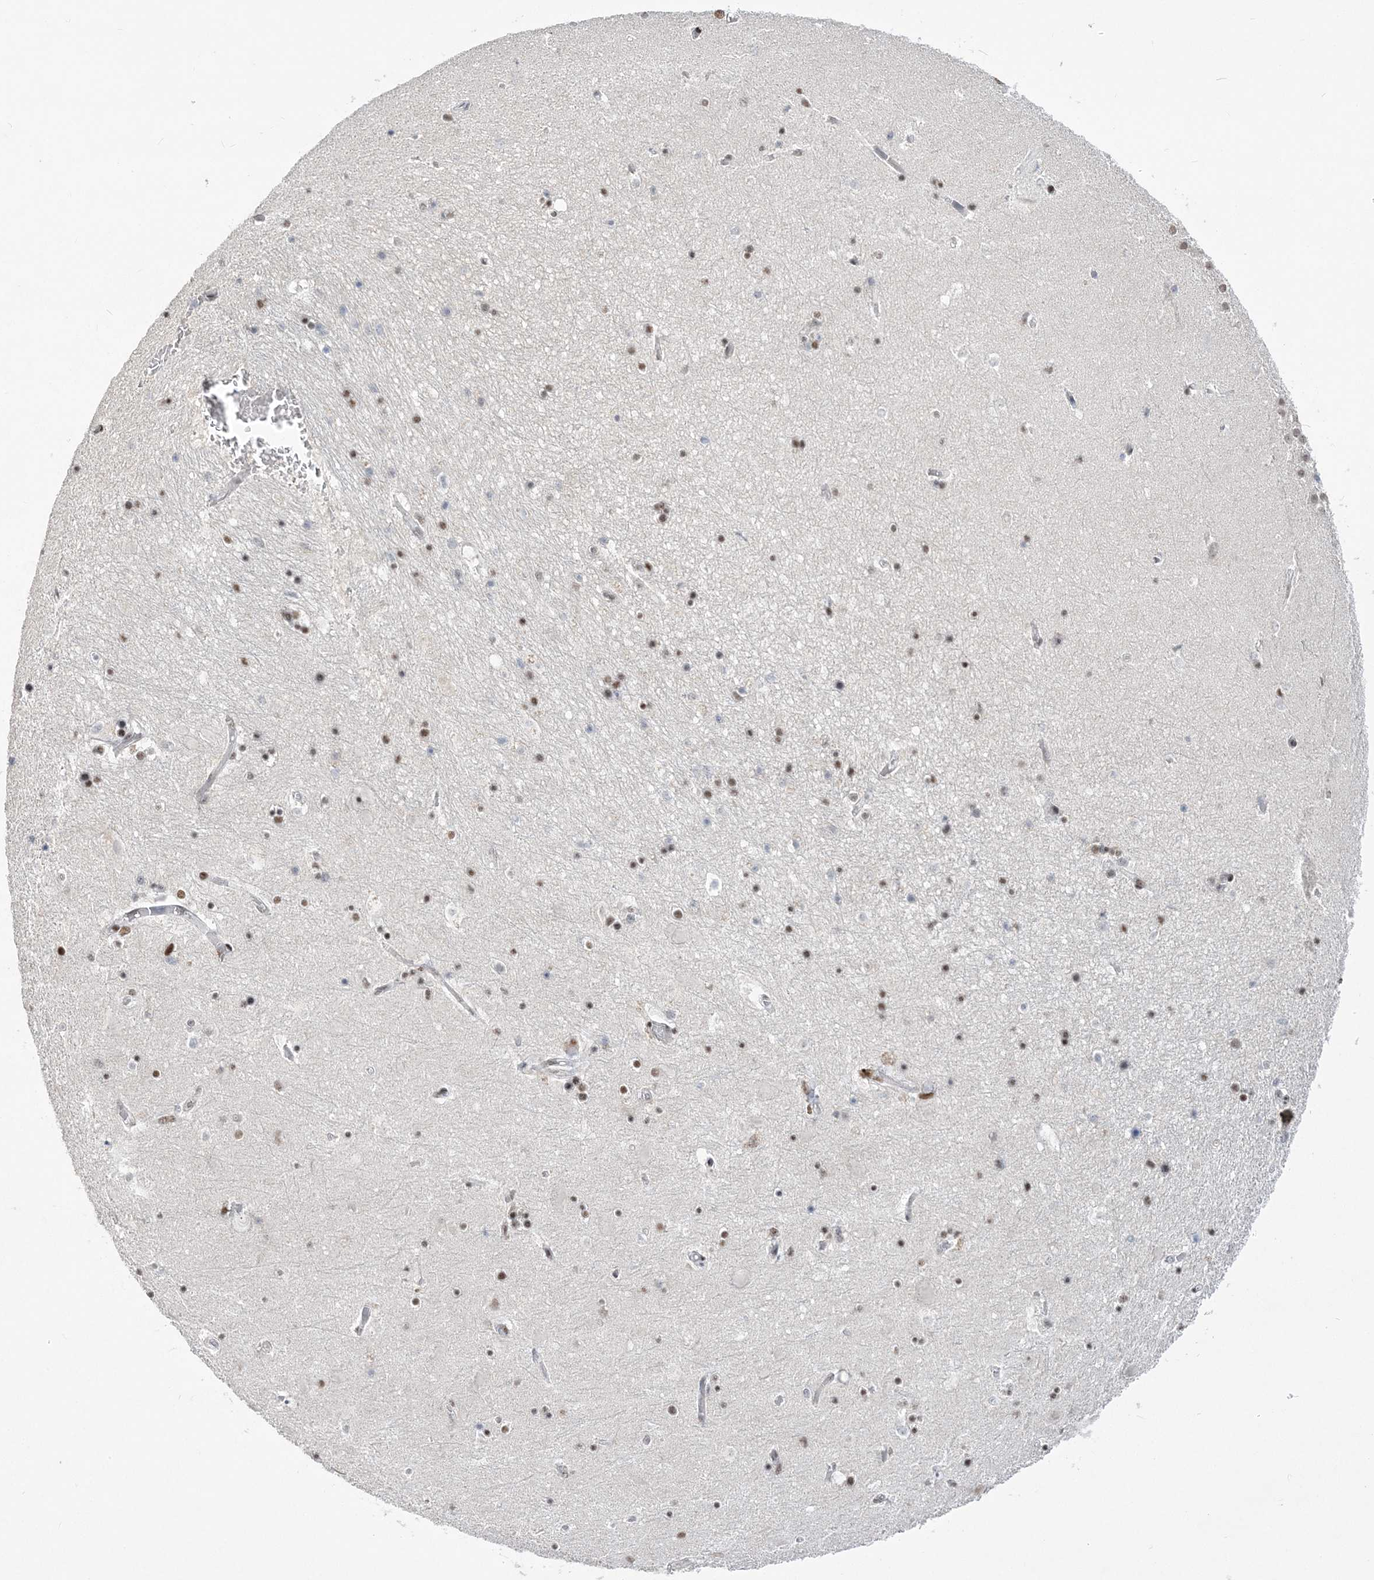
{"staining": {"intensity": "moderate", "quantity": "25%-75%", "location": "nuclear"}, "tissue": "hippocampus", "cell_type": "Glial cells", "image_type": "normal", "snomed": [{"axis": "morphology", "description": "Normal tissue, NOS"}, {"axis": "topography", "description": "Hippocampus"}], "caption": "Protein staining of normal hippocampus displays moderate nuclear expression in approximately 25%-75% of glial cells.", "gene": "ZBTB7A", "patient": {"sex": "female", "age": 52}}